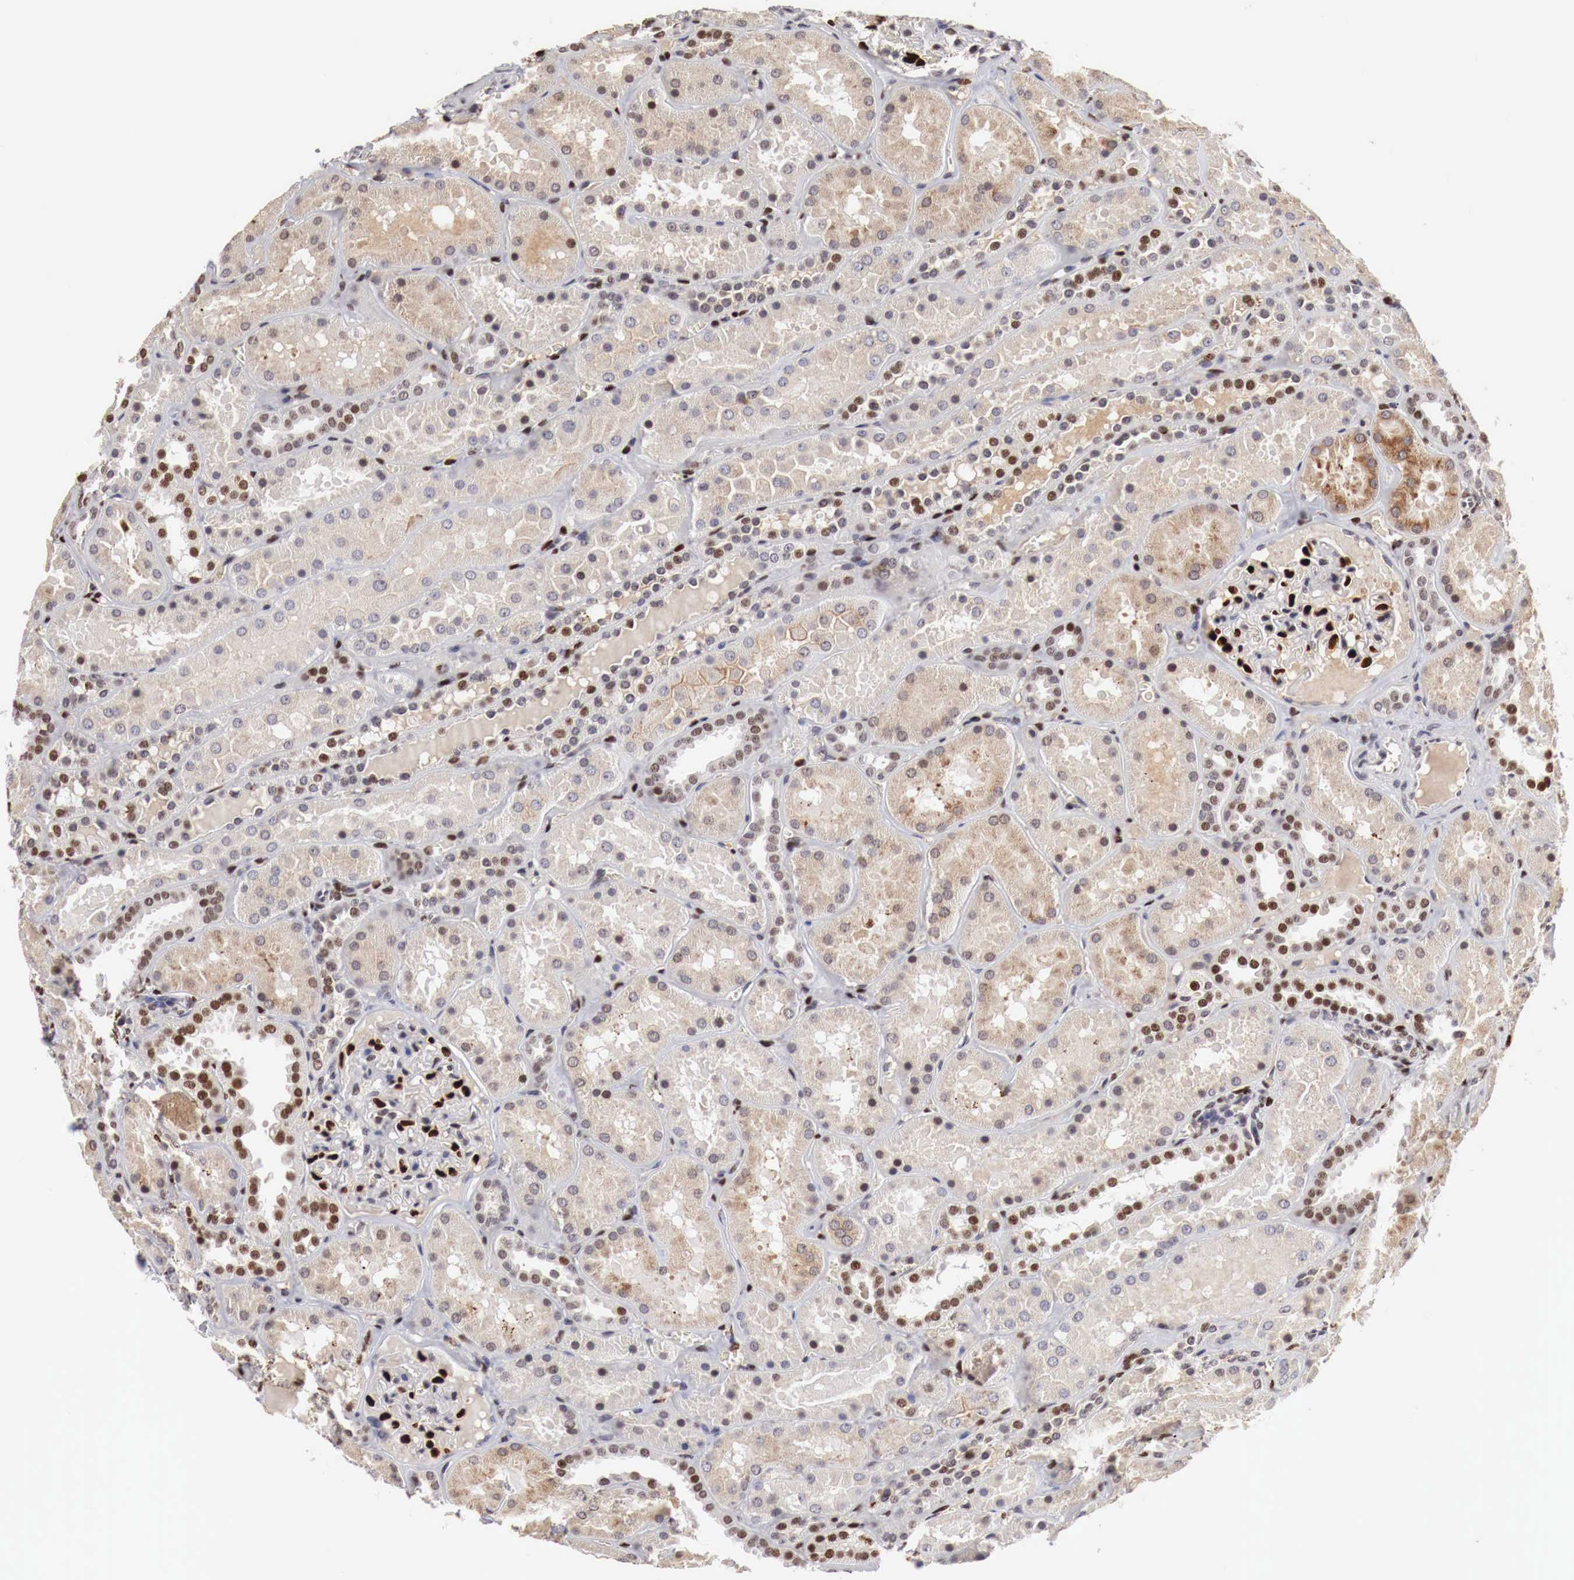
{"staining": {"intensity": "strong", "quantity": "<25%", "location": "nuclear"}, "tissue": "kidney", "cell_type": "Cells in glomeruli", "image_type": "normal", "snomed": [{"axis": "morphology", "description": "Normal tissue, NOS"}, {"axis": "topography", "description": "Kidney"}], "caption": "Immunohistochemical staining of benign kidney demonstrates <25% levels of strong nuclear protein staining in approximately <25% of cells in glomeruli. (Brightfield microscopy of DAB IHC at high magnification).", "gene": "DACH2", "patient": {"sex": "female", "age": 52}}